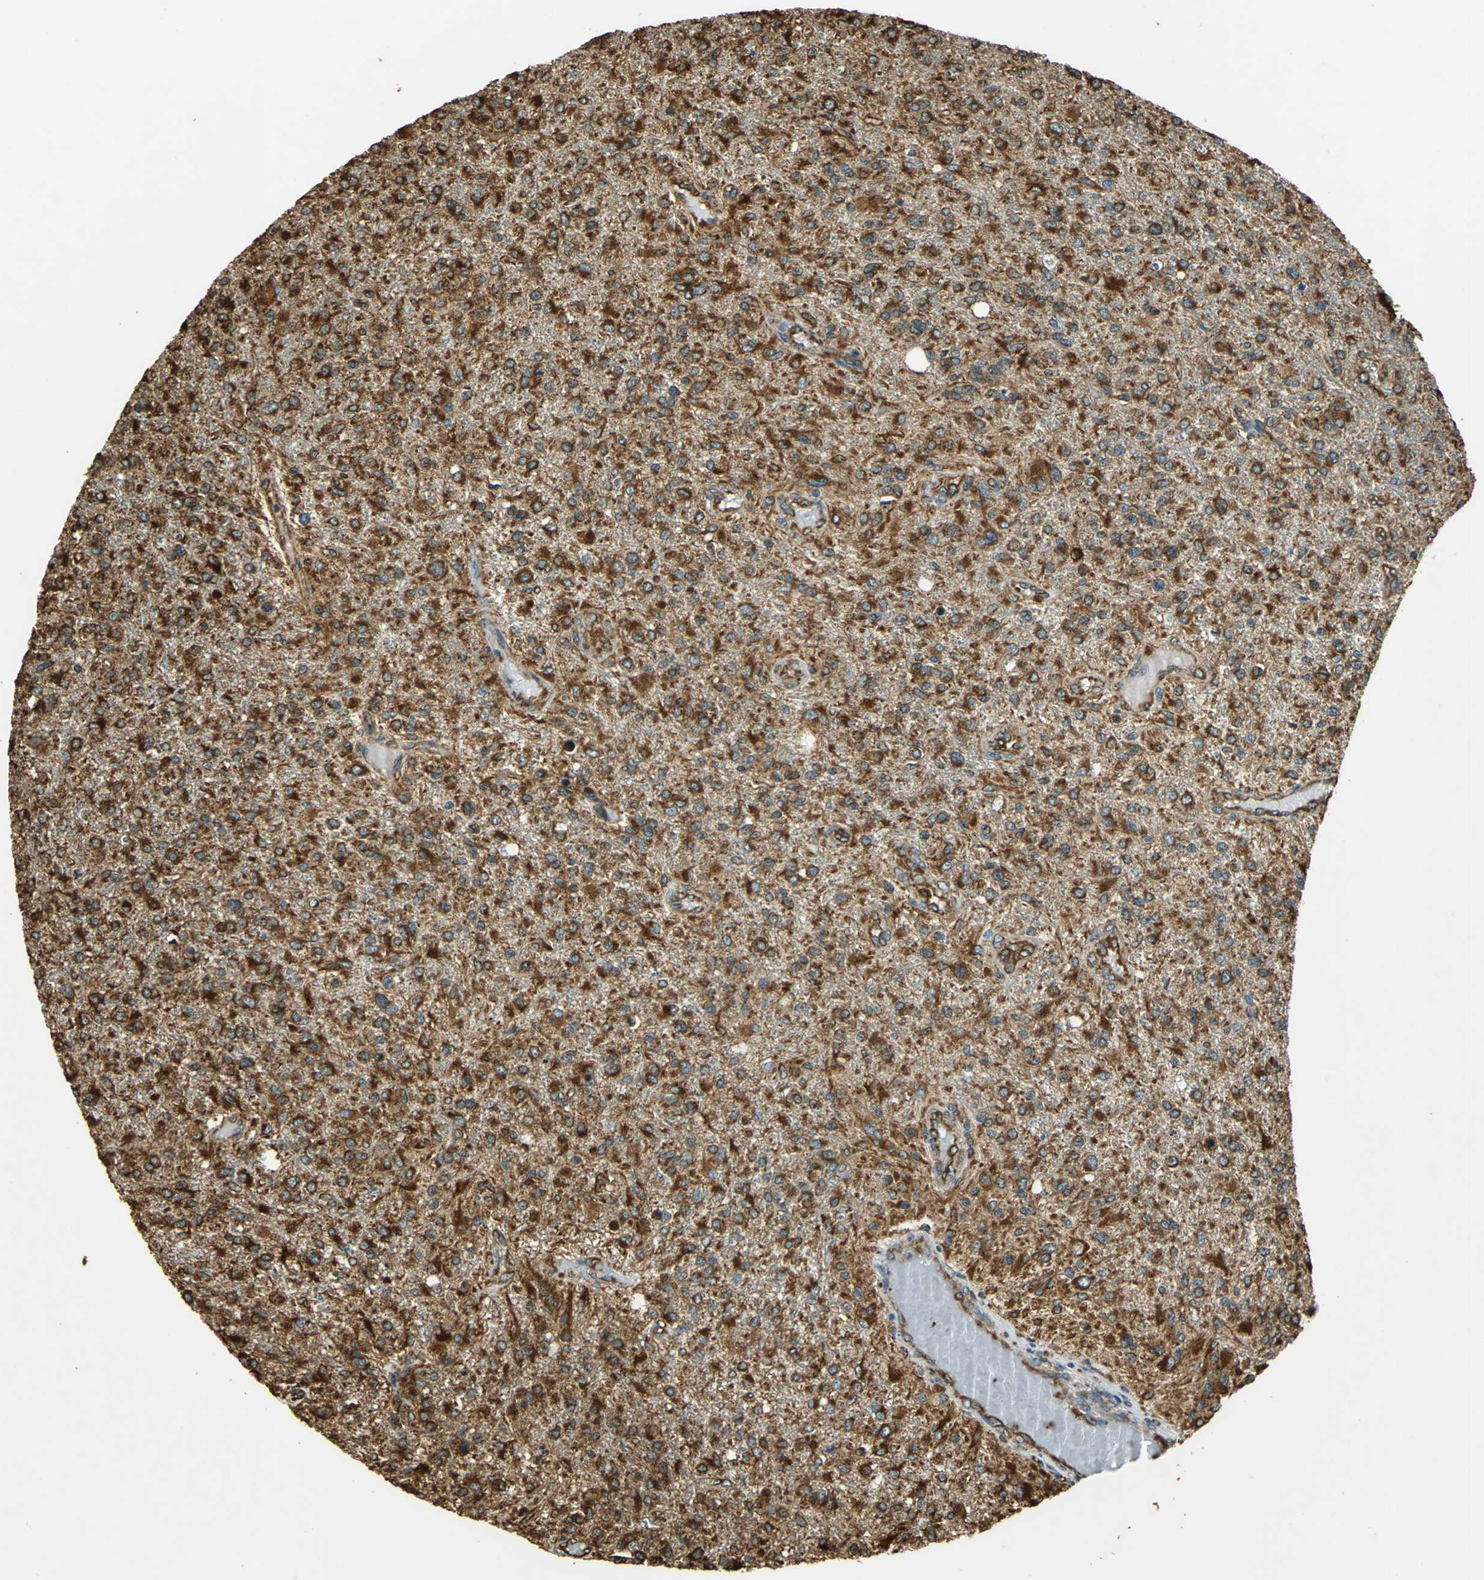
{"staining": {"intensity": "strong", "quantity": ">75%", "location": "cytoplasmic/membranous"}, "tissue": "glioma", "cell_type": "Tumor cells", "image_type": "cancer", "snomed": [{"axis": "morphology", "description": "Glioma, malignant, High grade"}, {"axis": "topography", "description": "Cerebral cortex"}], "caption": "Malignant glioma (high-grade) stained with DAB (3,3'-diaminobenzidine) IHC exhibits high levels of strong cytoplasmic/membranous positivity in approximately >75% of tumor cells. (Brightfield microscopy of DAB IHC at high magnification).", "gene": "HSP90B1", "patient": {"sex": "male", "age": 76}}